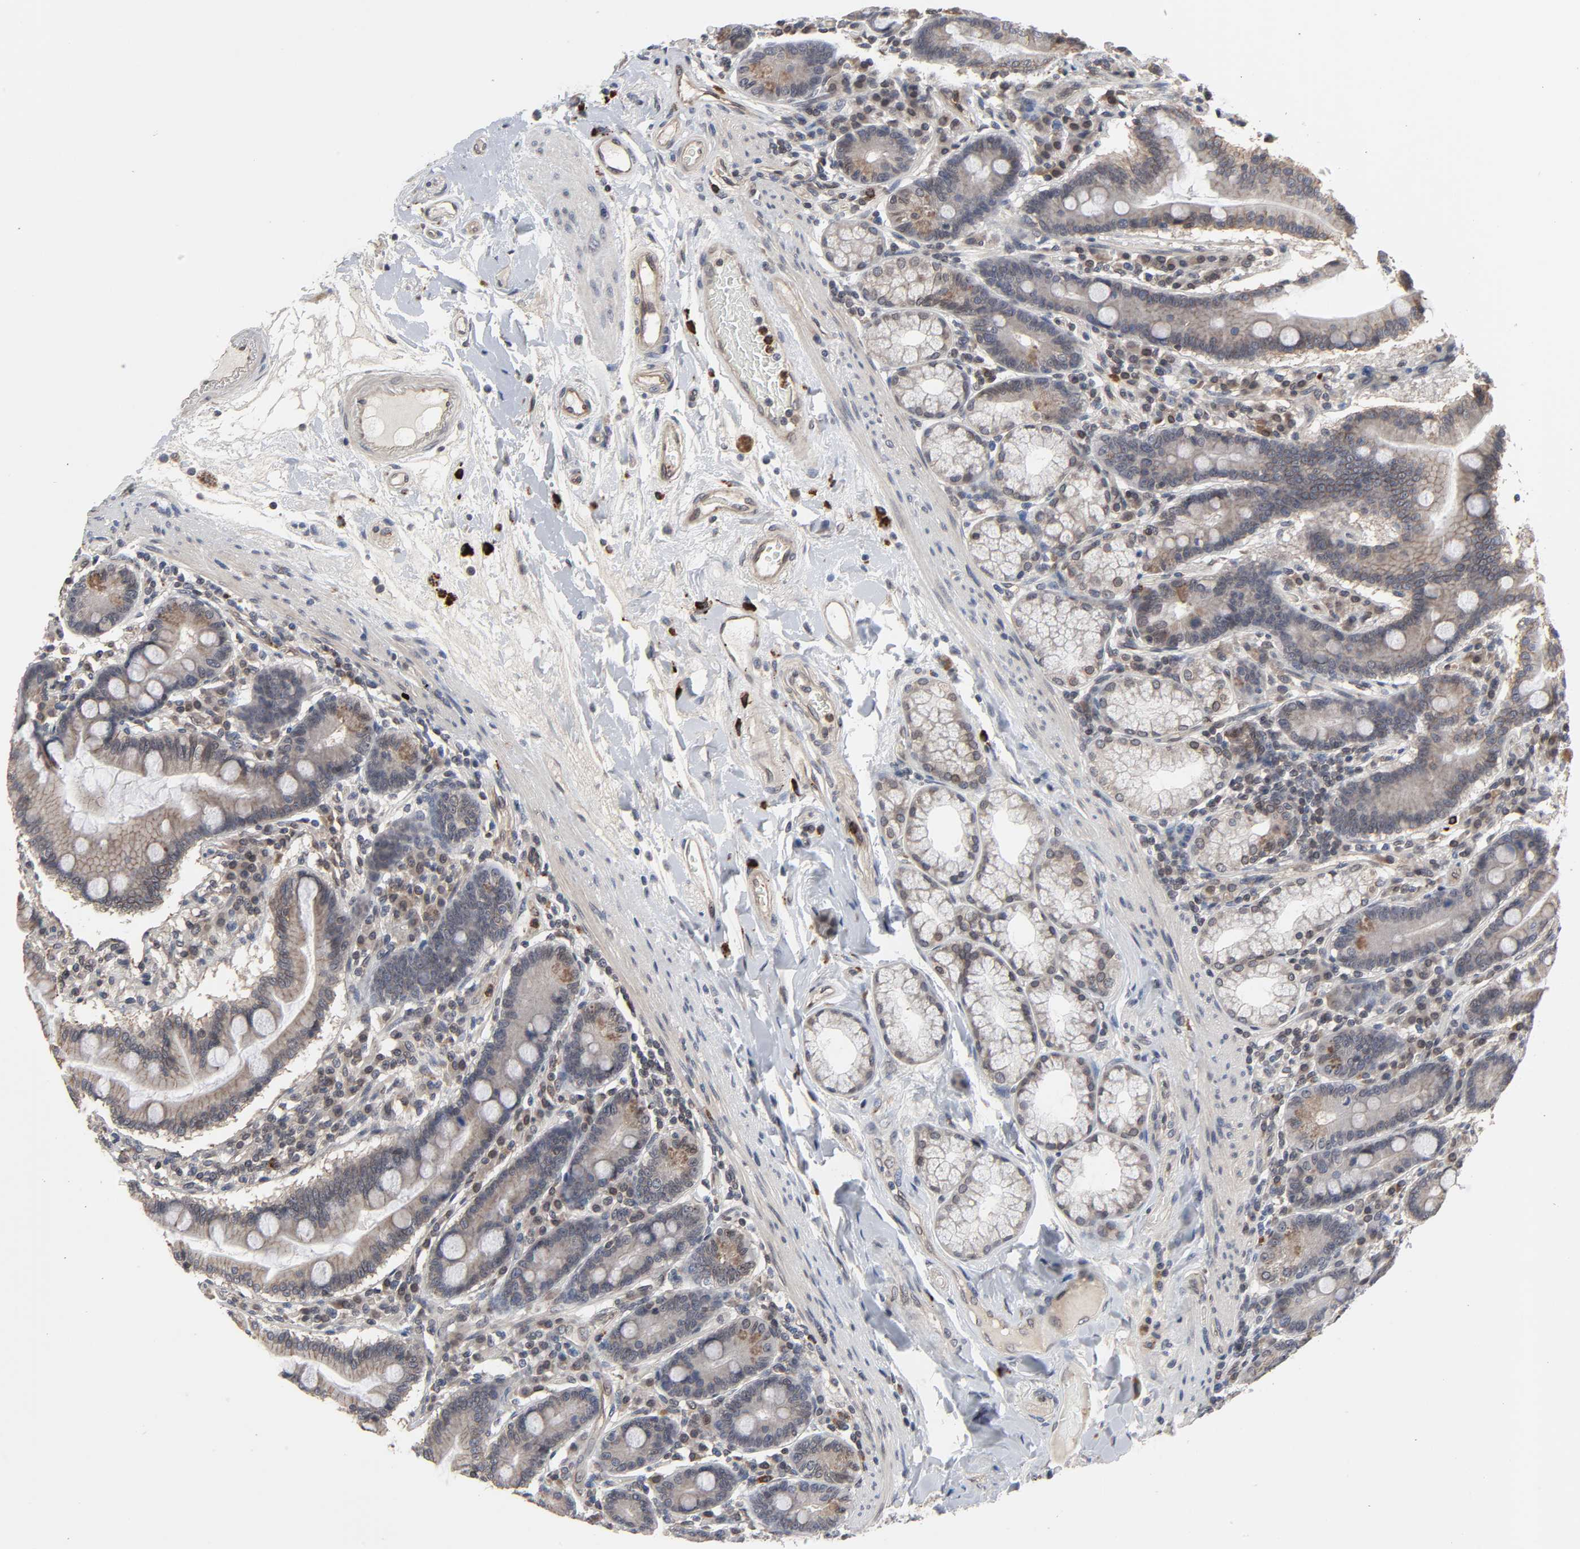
{"staining": {"intensity": "weak", "quantity": ">75%", "location": "cytoplasmic/membranous"}, "tissue": "duodenum", "cell_type": "Glandular cells", "image_type": "normal", "snomed": [{"axis": "morphology", "description": "Normal tissue, NOS"}, {"axis": "topography", "description": "Duodenum"}], "caption": "Duodenum stained with IHC reveals weak cytoplasmic/membranous expression in about >75% of glandular cells. (IHC, brightfield microscopy, high magnification).", "gene": "CCDC175", "patient": {"sex": "female", "age": 64}}